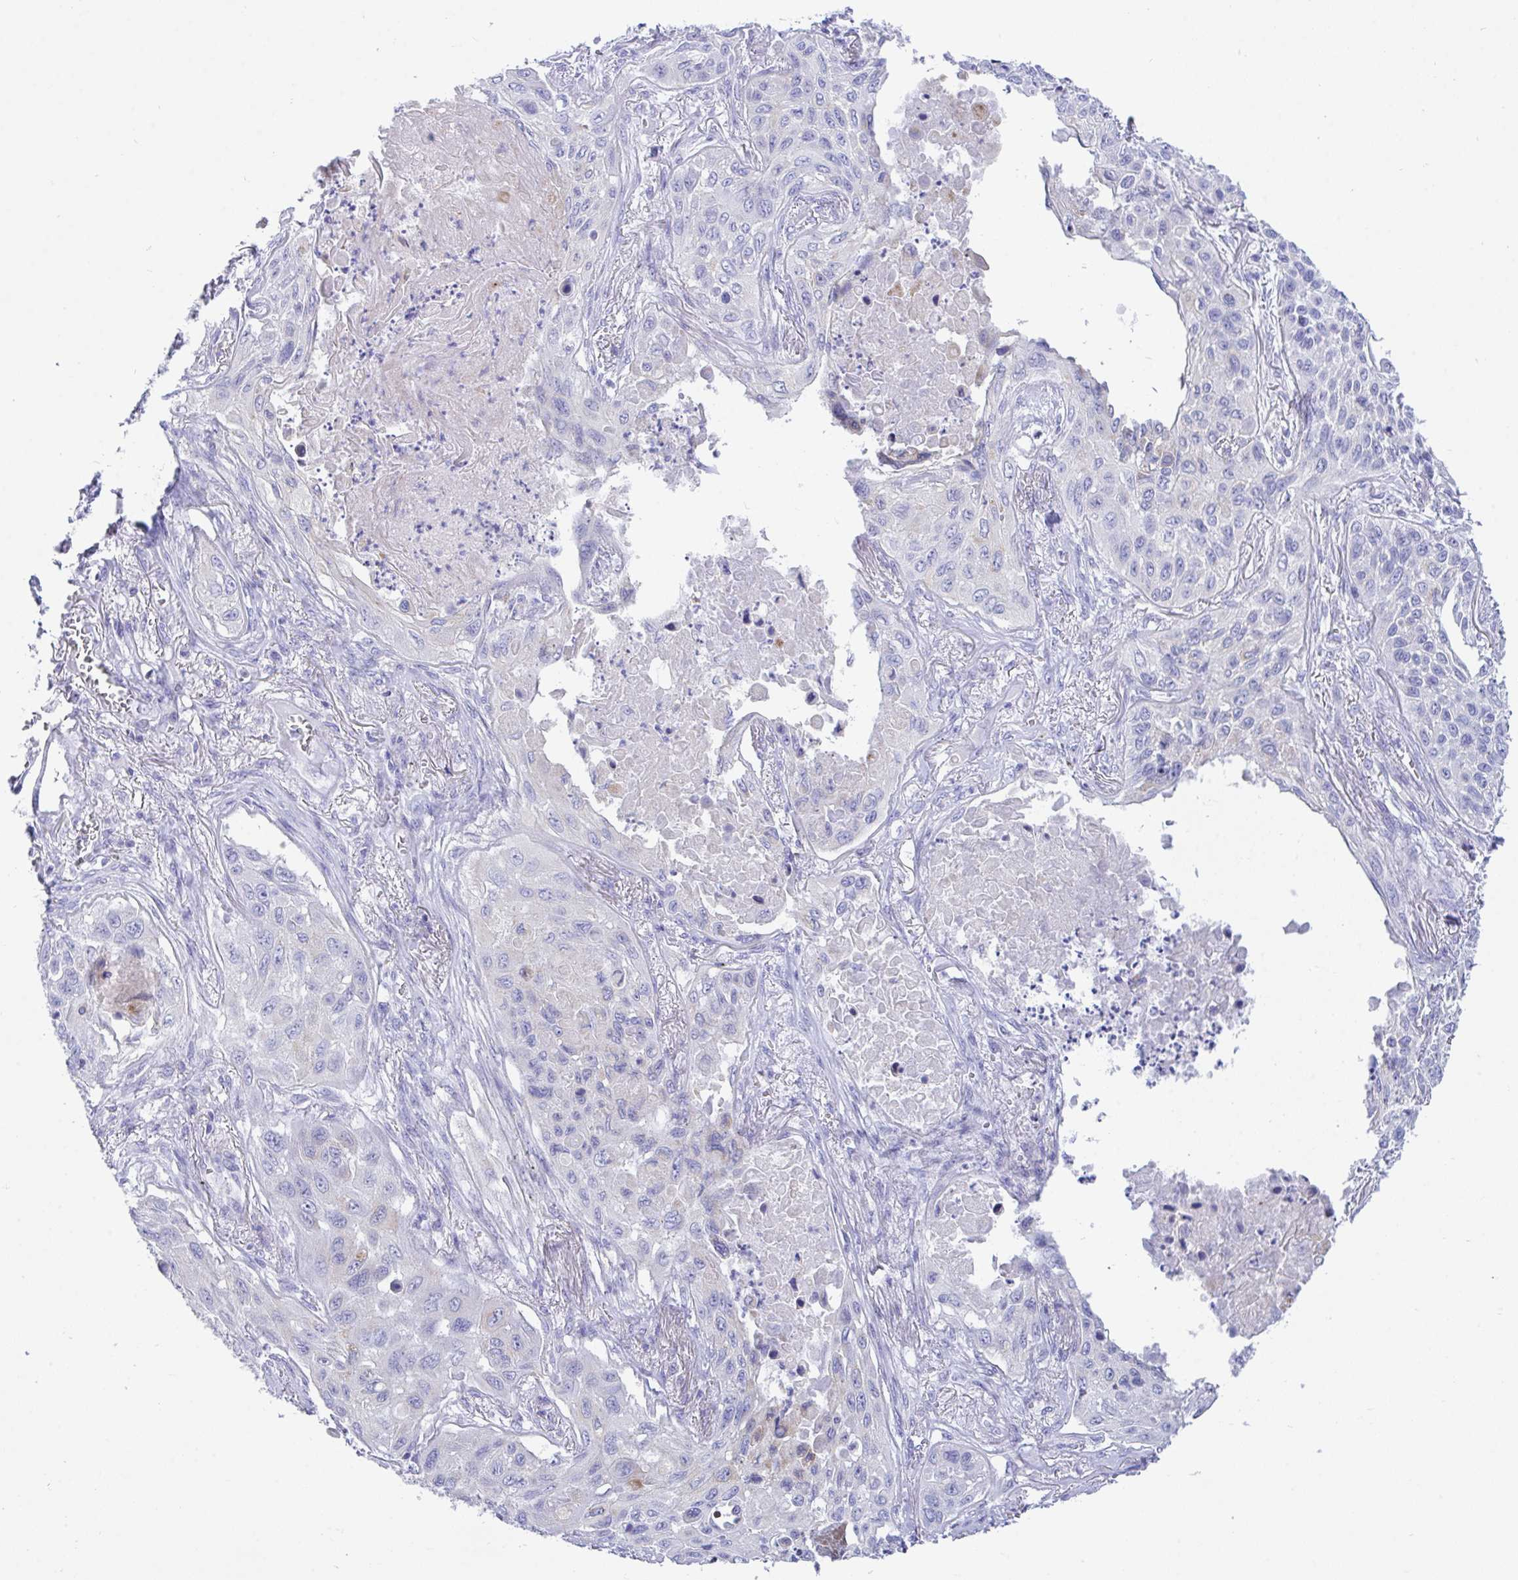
{"staining": {"intensity": "negative", "quantity": "none", "location": "none"}, "tissue": "lung cancer", "cell_type": "Tumor cells", "image_type": "cancer", "snomed": [{"axis": "morphology", "description": "Squamous cell carcinoma, NOS"}, {"axis": "topography", "description": "Lung"}], "caption": "Immunohistochemistry image of human lung cancer stained for a protein (brown), which shows no positivity in tumor cells.", "gene": "TMEM106B", "patient": {"sex": "male", "age": 75}}